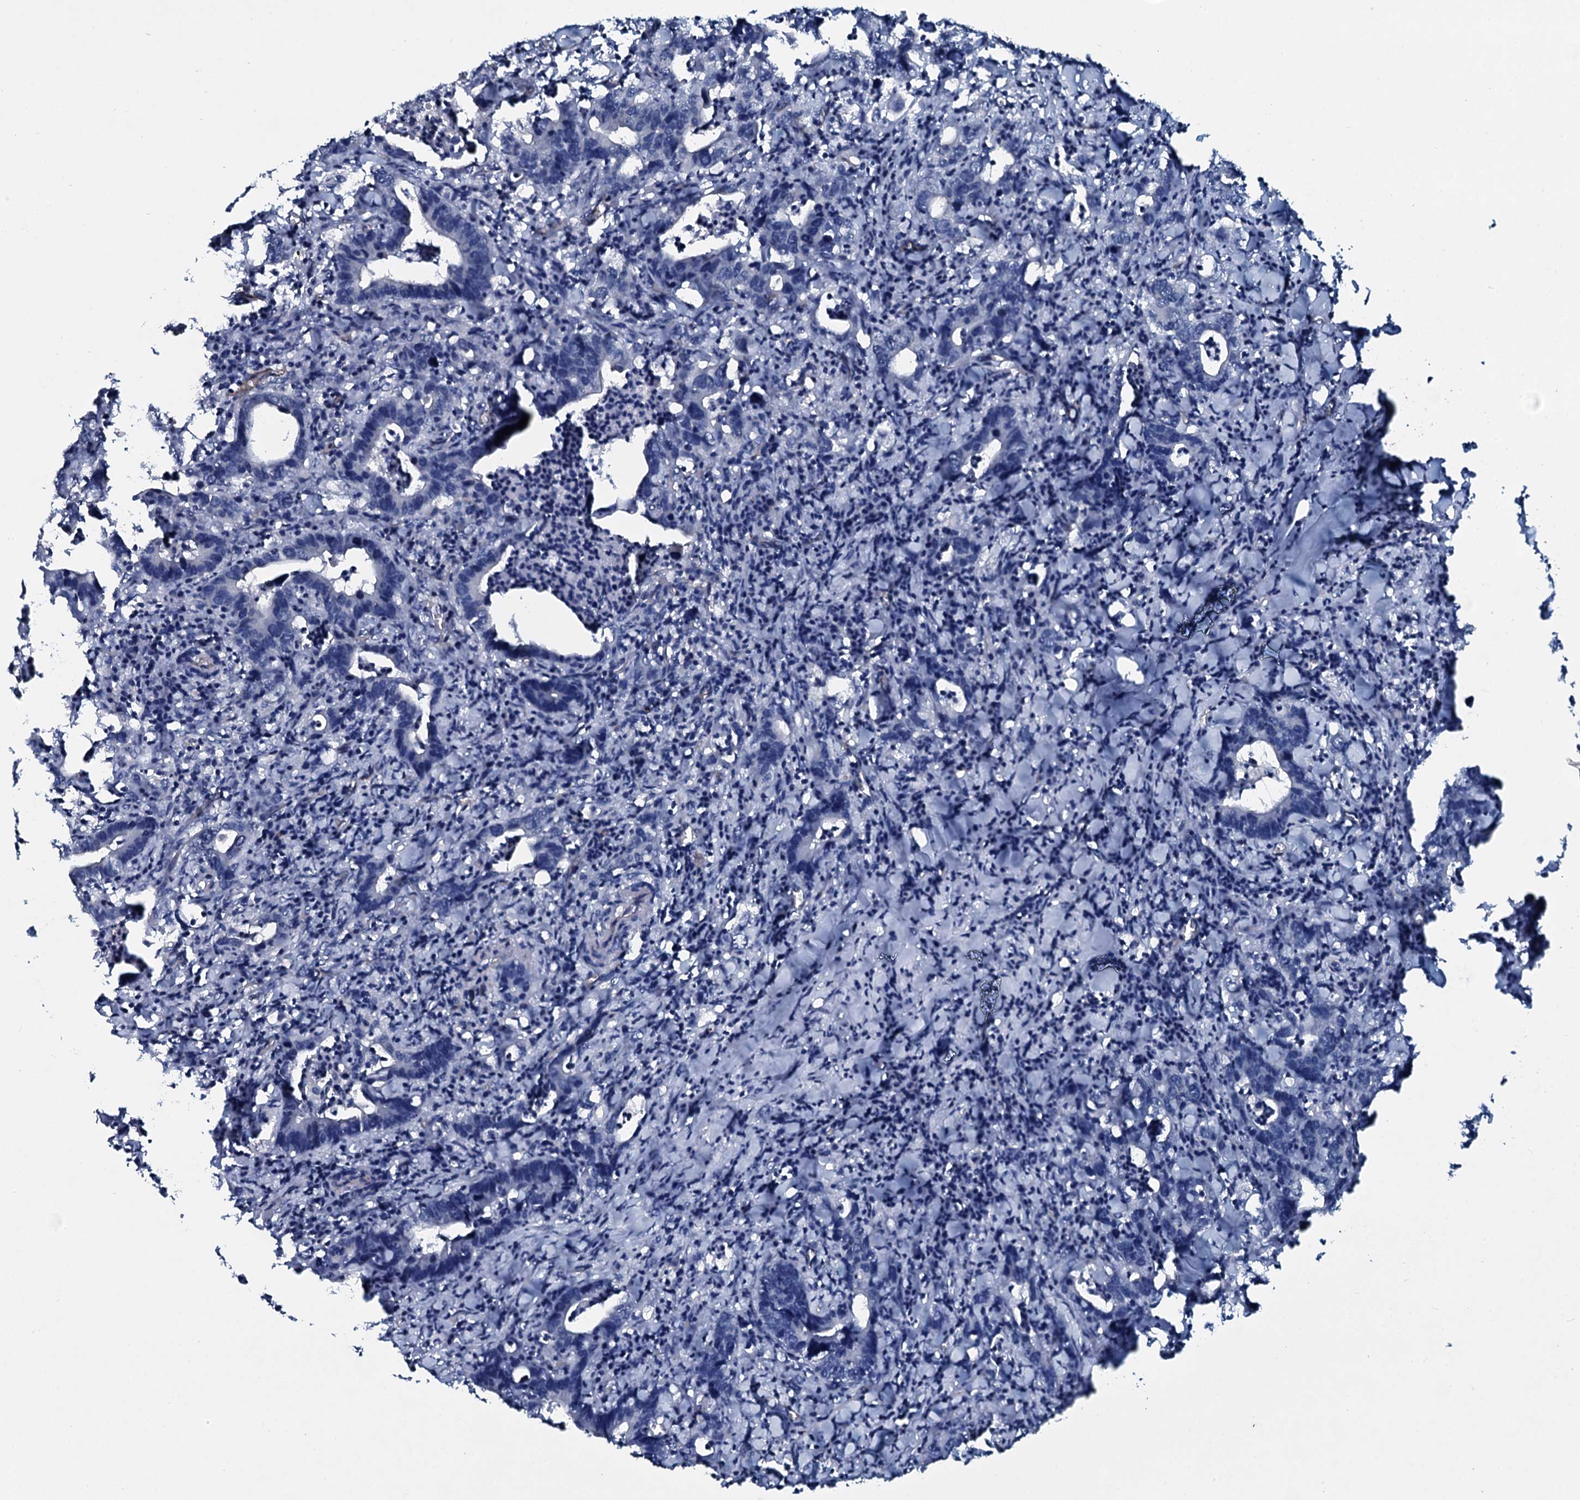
{"staining": {"intensity": "negative", "quantity": "none", "location": "none"}, "tissue": "colorectal cancer", "cell_type": "Tumor cells", "image_type": "cancer", "snomed": [{"axis": "morphology", "description": "Adenocarcinoma, NOS"}, {"axis": "topography", "description": "Colon"}], "caption": "This is a photomicrograph of IHC staining of colorectal cancer, which shows no expression in tumor cells.", "gene": "CLEC14A", "patient": {"sex": "female", "age": 75}}